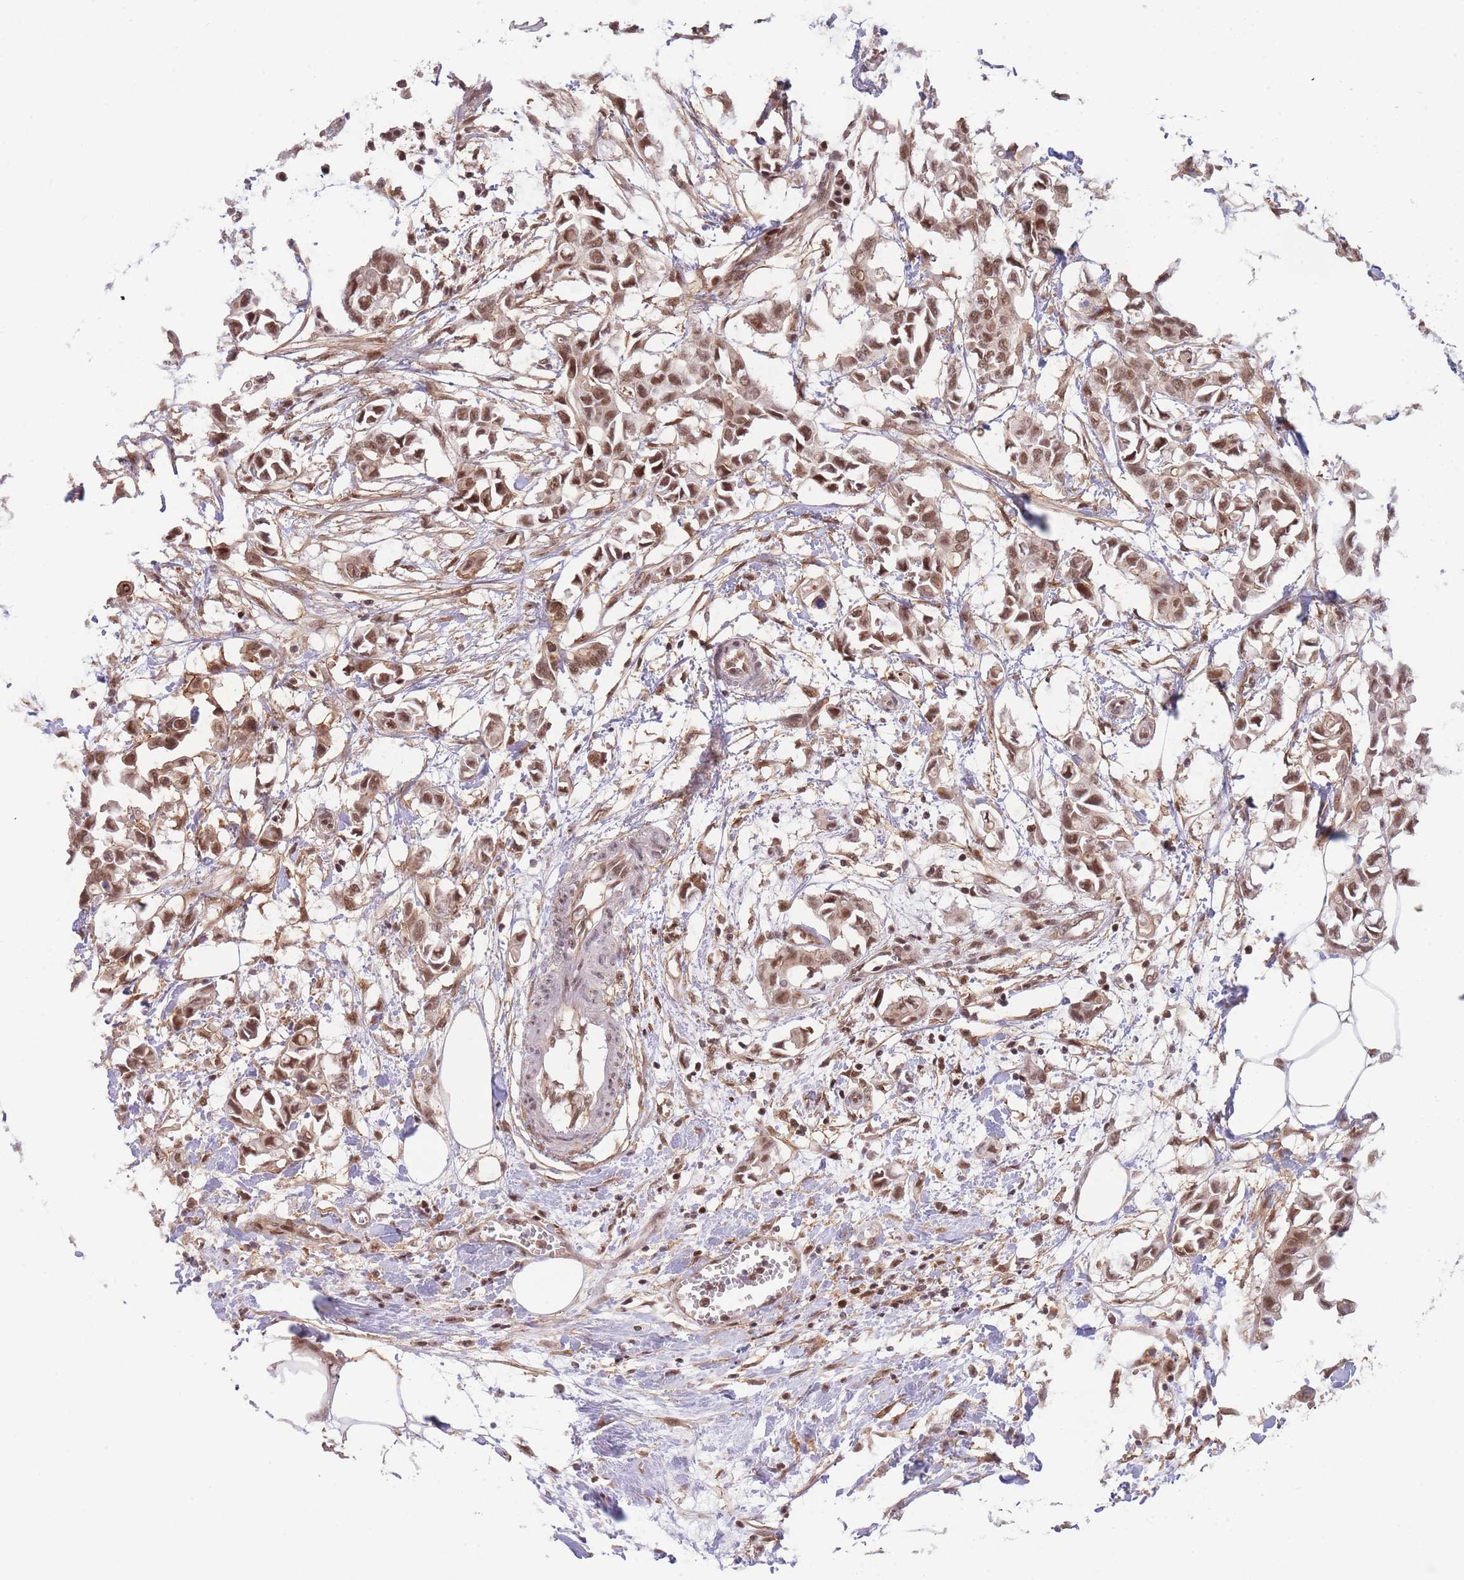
{"staining": {"intensity": "moderate", "quantity": ">75%", "location": "cytoplasmic/membranous,nuclear"}, "tissue": "breast cancer", "cell_type": "Tumor cells", "image_type": "cancer", "snomed": [{"axis": "morphology", "description": "Duct carcinoma"}, {"axis": "topography", "description": "Breast"}], "caption": "About >75% of tumor cells in intraductal carcinoma (breast) display moderate cytoplasmic/membranous and nuclear protein positivity as visualized by brown immunohistochemical staining.", "gene": "BOD1L1", "patient": {"sex": "female", "age": 41}}